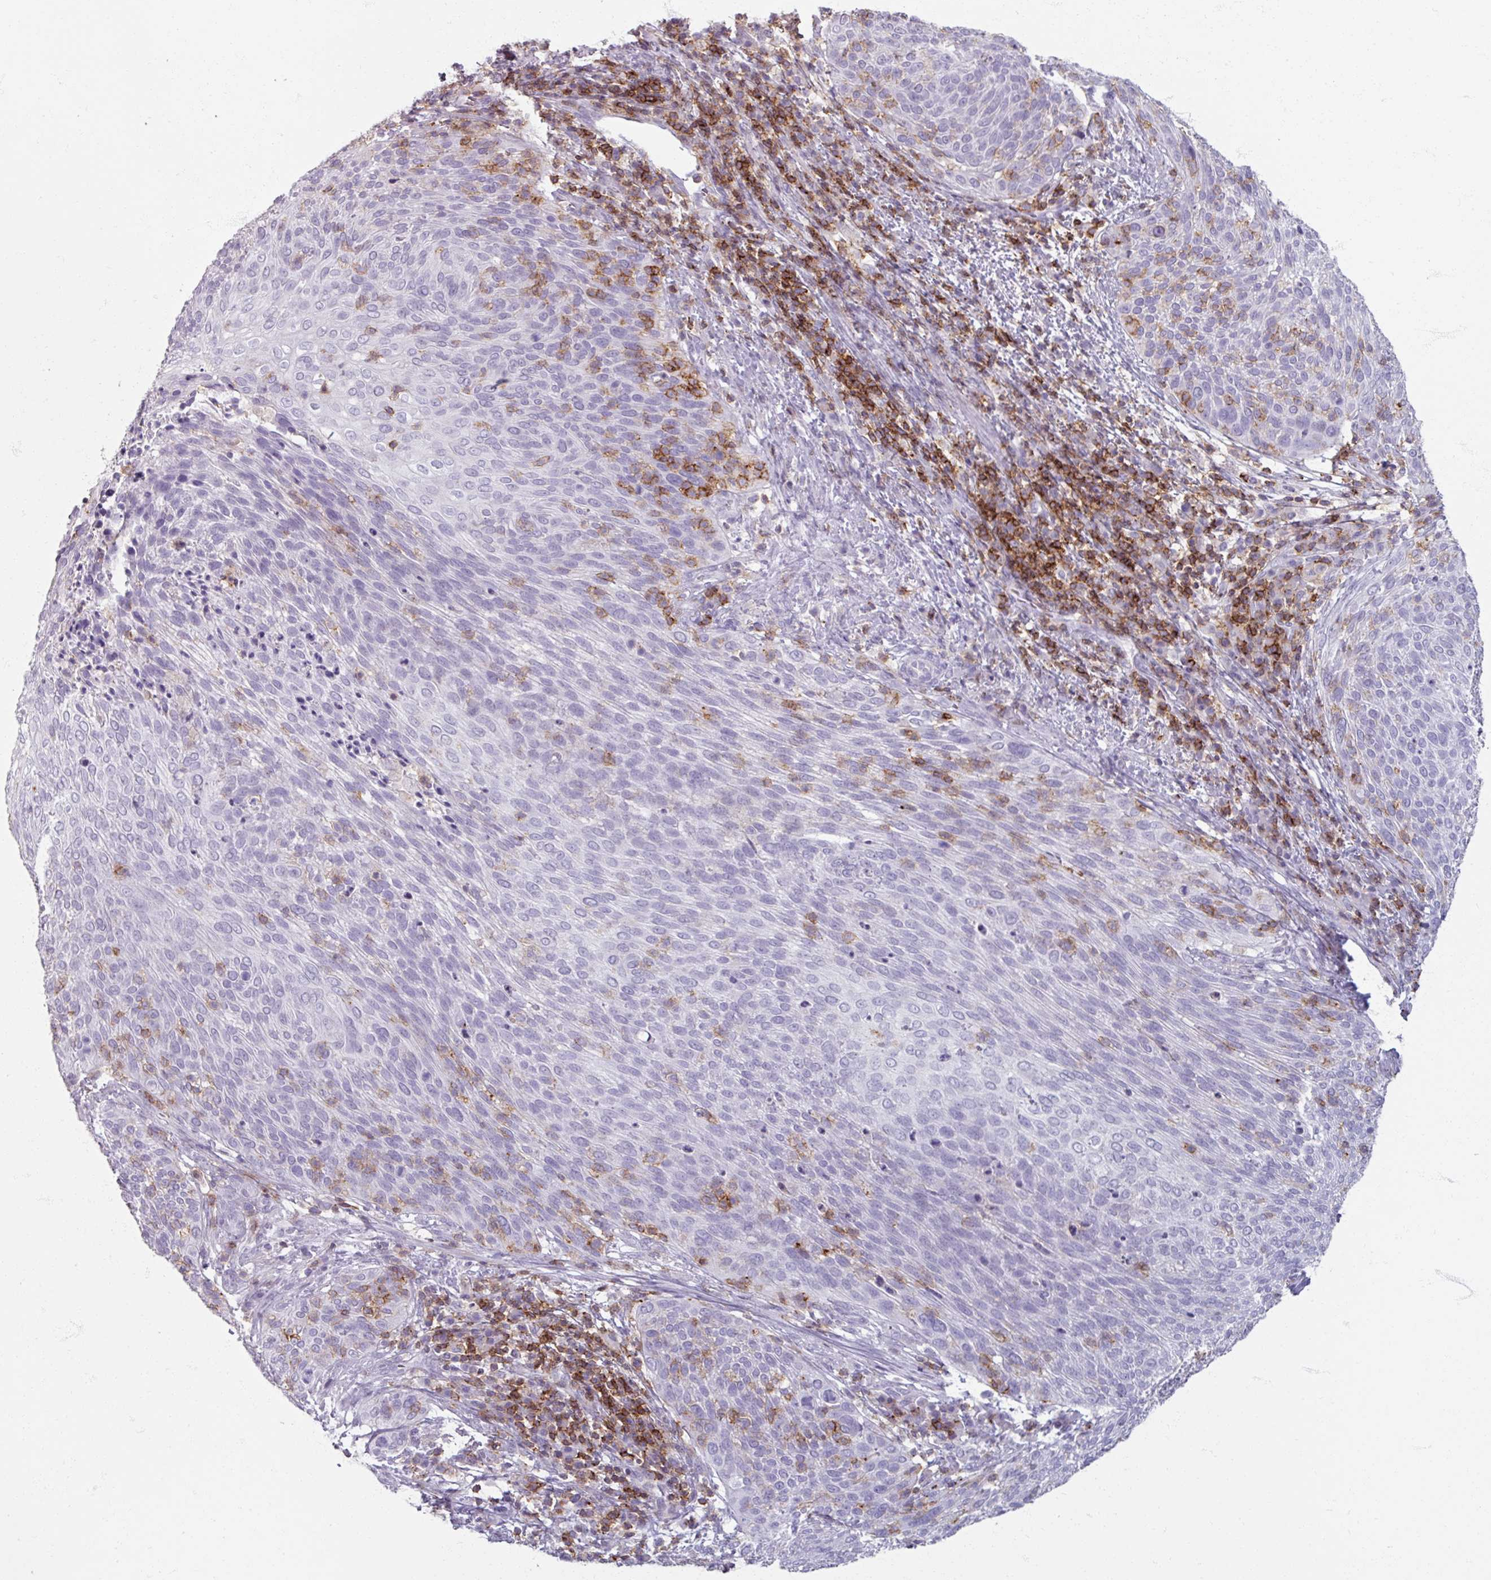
{"staining": {"intensity": "negative", "quantity": "none", "location": "none"}, "tissue": "cervical cancer", "cell_type": "Tumor cells", "image_type": "cancer", "snomed": [{"axis": "morphology", "description": "Squamous cell carcinoma, NOS"}, {"axis": "topography", "description": "Cervix"}], "caption": "The photomicrograph exhibits no significant expression in tumor cells of cervical squamous cell carcinoma.", "gene": "PTPRC", "patient": {"sex": "female", "age": 31}}